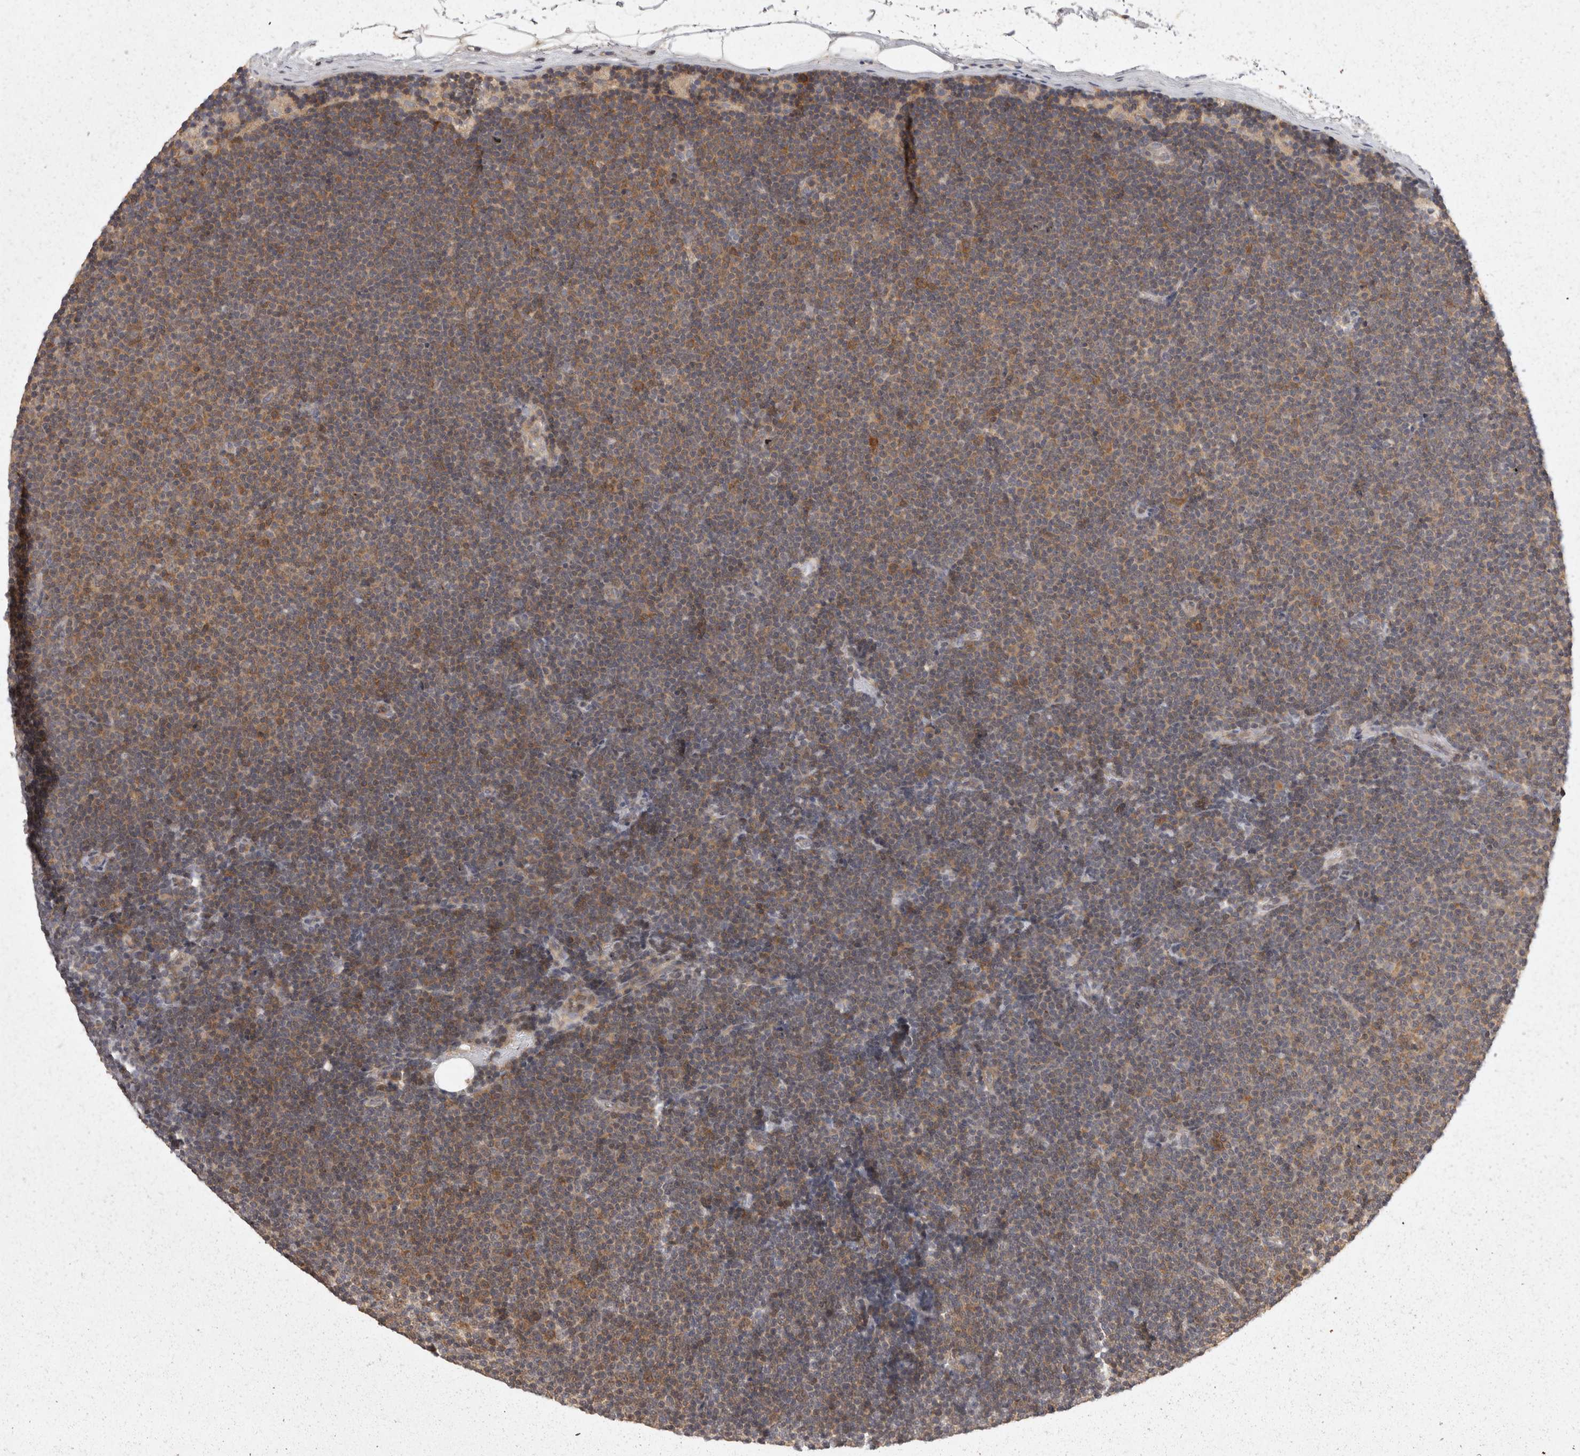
{"staining": {"intensity": "moderate", "quantity": "25%-75%", "location": "cytoplasmic/membranous"}, "tissue": "lymphoma", "cell_type": "Tumor cells", "image_type": "cancer", "snomed": [{"axis": "morphology", "description": "Malignant lymphoma, non-Hodgkin's type, Low grade"}, {"axis": "topography", "description": "Lymph node"}], "caption": "IHC micrograph of neoplastic tissue: low-grade malignant lymphoma, non-Hodgkin's type stained using immunohistochemistry (IHC) shows medium levels of moderate protein expression localized specifically in the cytoplasmic/membranous of tumor cells, appearing as a cytoplasmic/membranous brown color.", "gene": "ACAT2", "patient": {"sex": "female", "age": 53}}